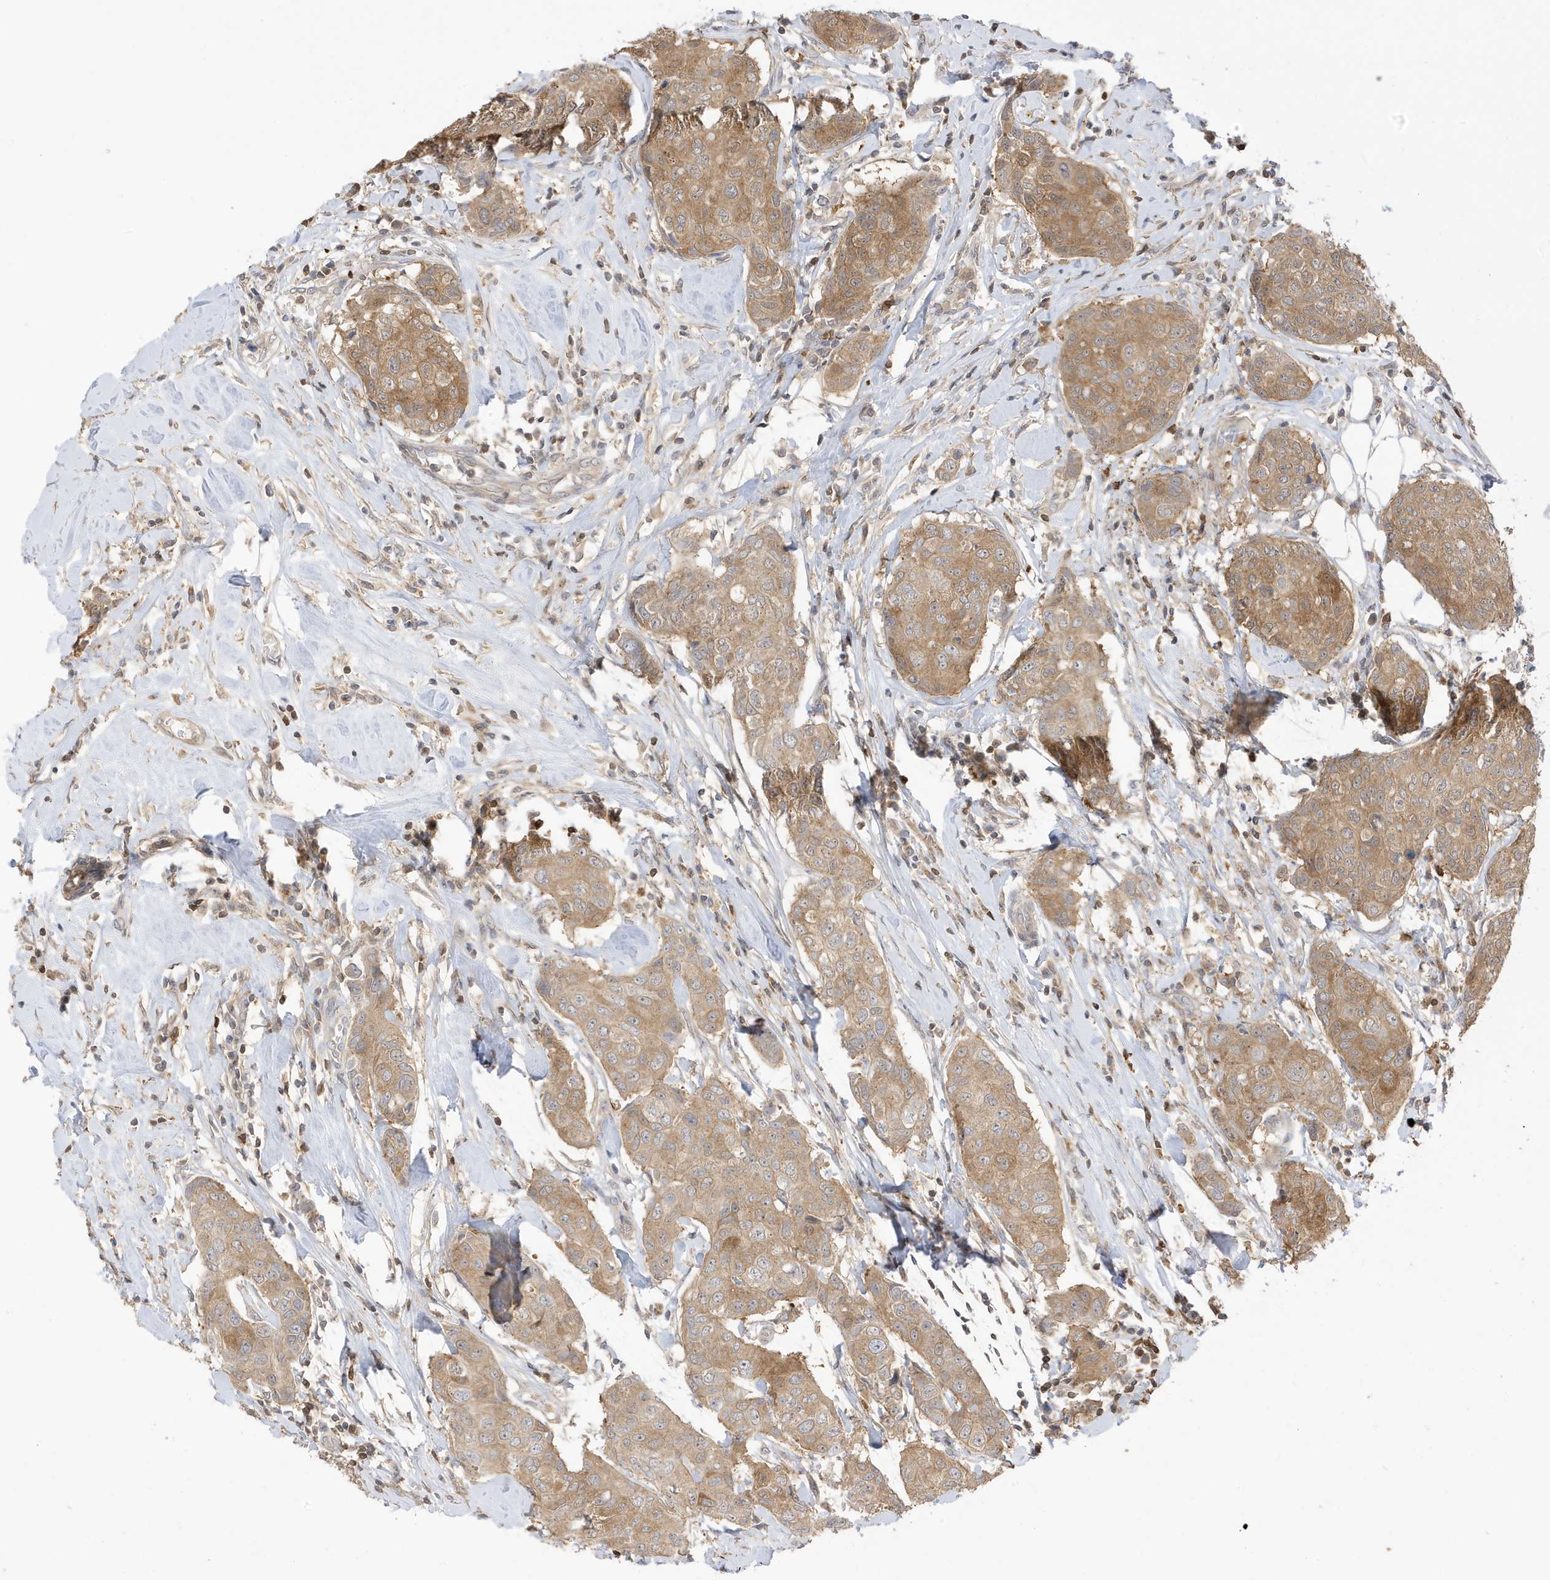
{"staining": {"intensity": "moderate", "quantity": ">75%", "location": "cytoplasmic/membranous"}, "tissue": "breast cancer", "cell_type": "Tumor cells", "image_type": "cancer", "snomed": [{"axis": "morphology", "description": "Duct carcinoma"}, {"axis": "topography", "description": "Breast"}], "caption": "Immunohistochemical staining of breast cancer shows medium levels of moderate cytoplasmic/membranous positivity in approximately >75% of tumor cells.", "gene": "TAB3", "patient": {"sex": "female", "age": 80}}